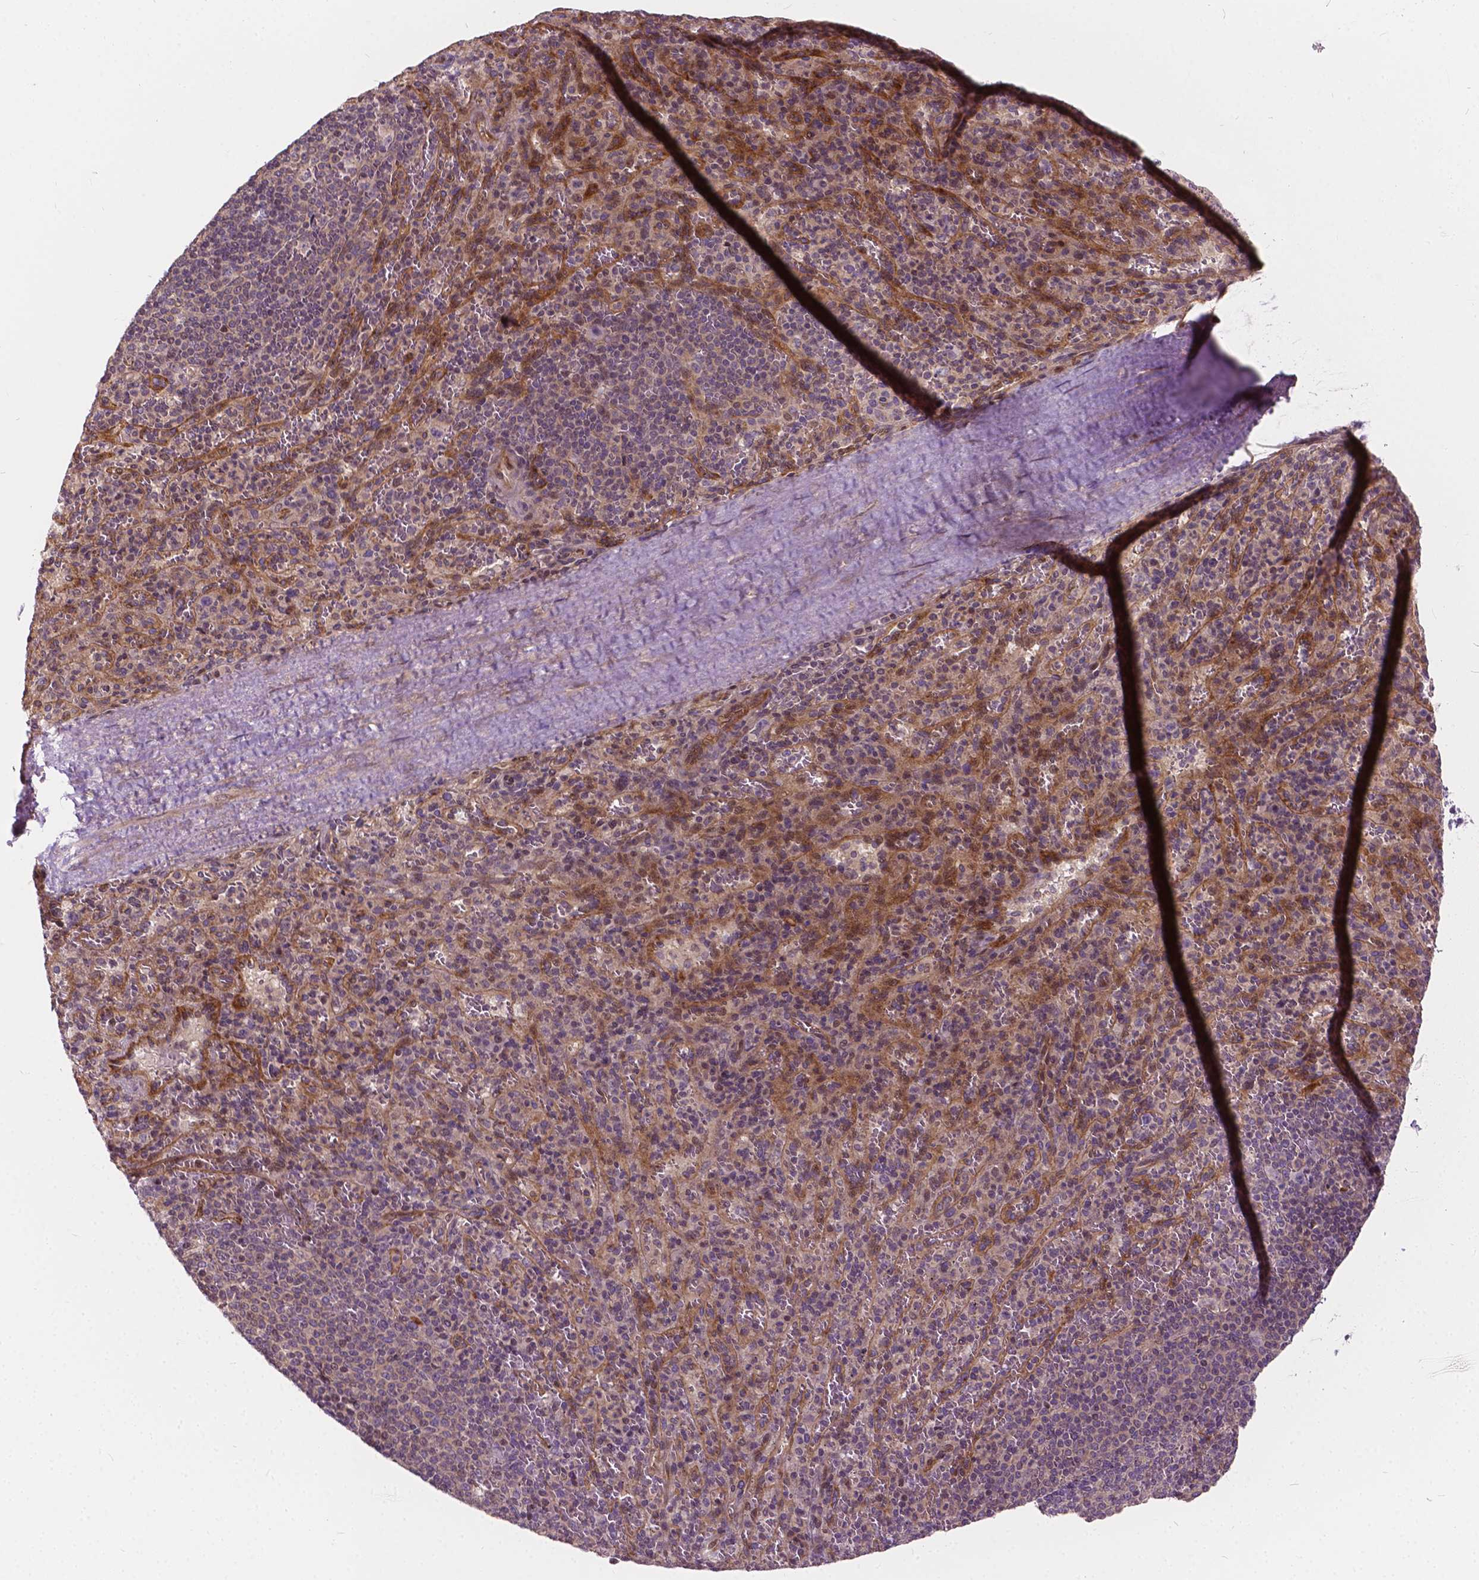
{"staining": {"intensity": "moderate", "quantity": "25%-75%", "location": "cytoplasmic/membranous"}, "tissue": "spleen", "cell_type": "Cells in red pulp", "image_type": "normal", "snomed": [{"axis": "morphology", "description": "Normal tissue, NOS"}, {"axis": "topography", "description": "Spleen"}], "caption": "This photomicrograph reveals normal spleen stained with immunohistochemistry to label a protein in brown. The cytoplasmic/membranous of cells in red pulp show moderate positivity for the protein. Nuclei are counter-stained blue.", "gene": "INPP5E", "patient": {"sex": "male", "age": 57}}